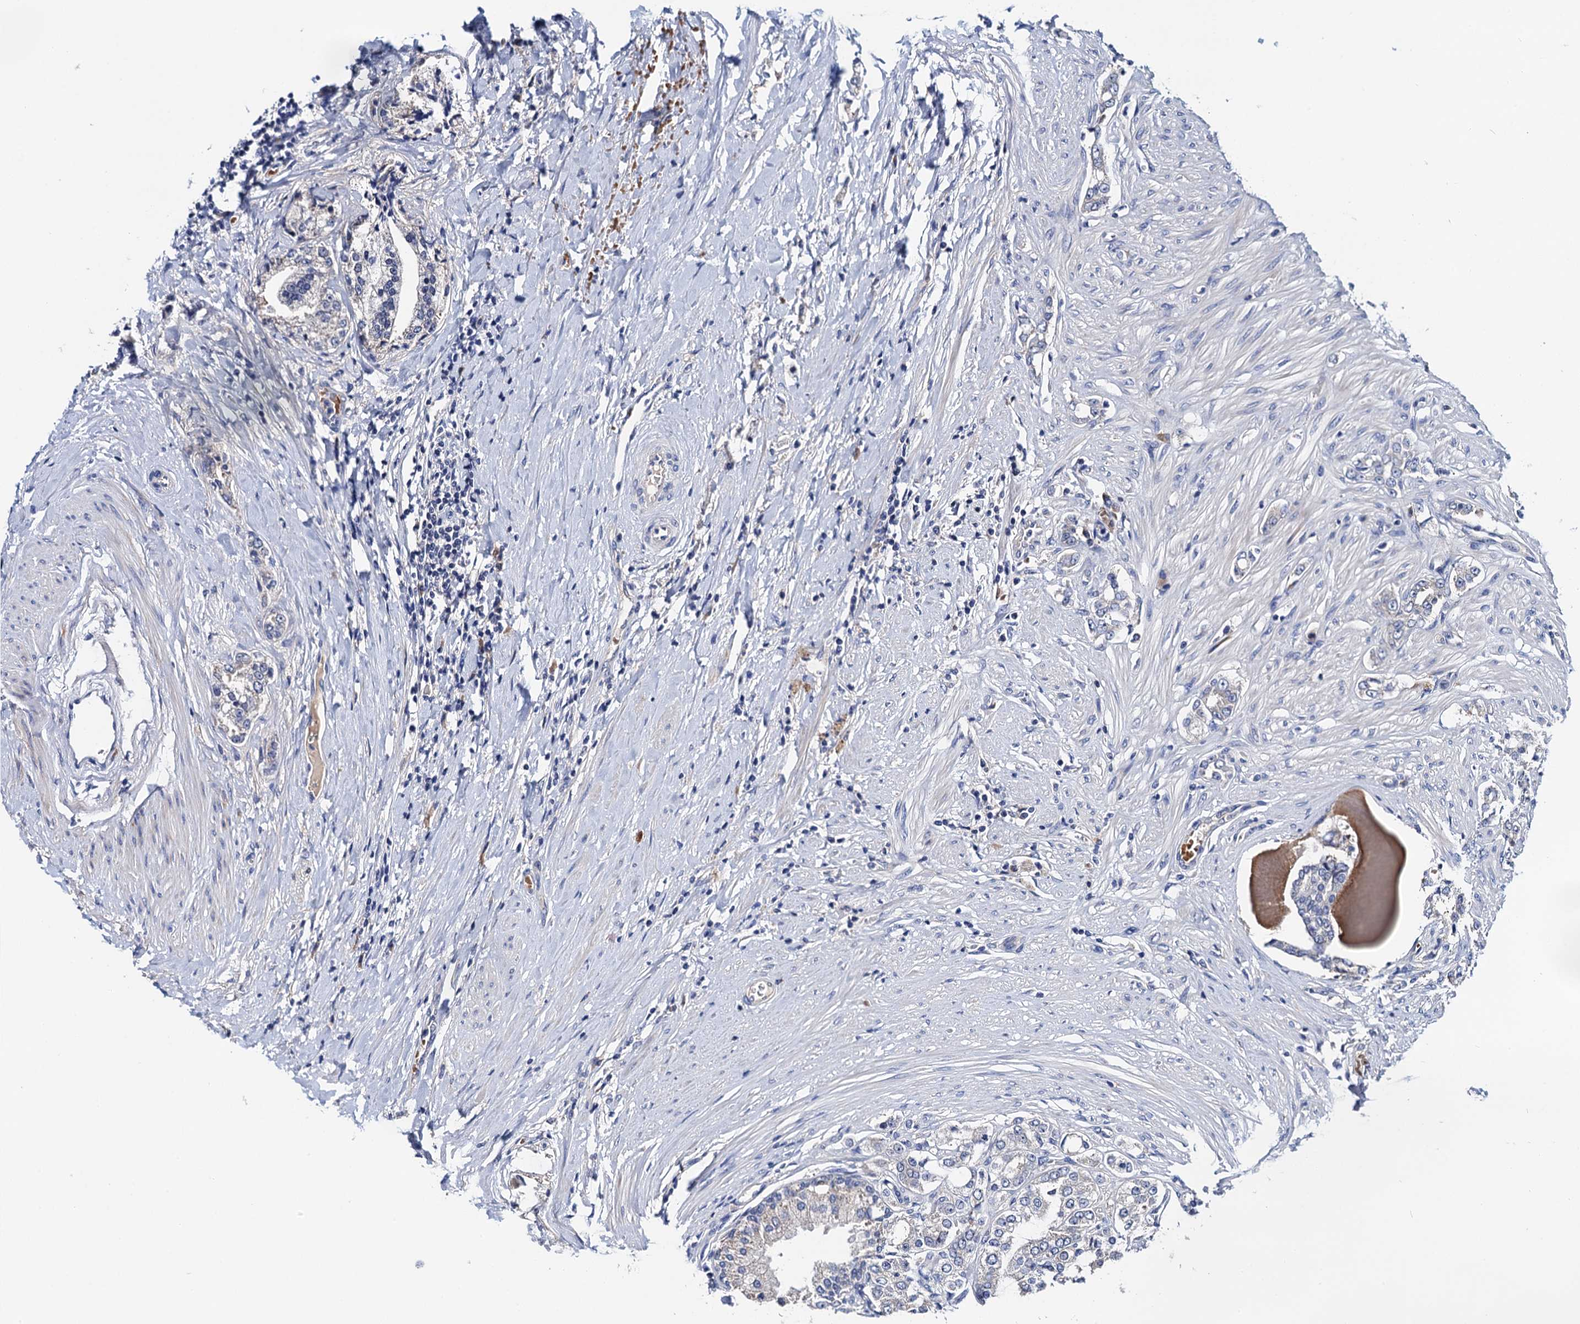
{"staining": {"intensity": "negative", "quantity": "none", "location": "none"}, "tissue": "prostate cancer", "cell_type": "Tumor cells", "image_type": "cancer", "snomed": [{"axis": "morphology", "description": "Adenocarcinoma, High grade"}, {"axis": "topography", "description": "Prostate"}], "caption": "IHC micrograph of human prostate cancer (high-grade adenocarcinoma) stained for a protein (brown), which displays no expression in tumor cells.", "gene": "TRMT112", "patient": {"sex": "male", "age": 64}}